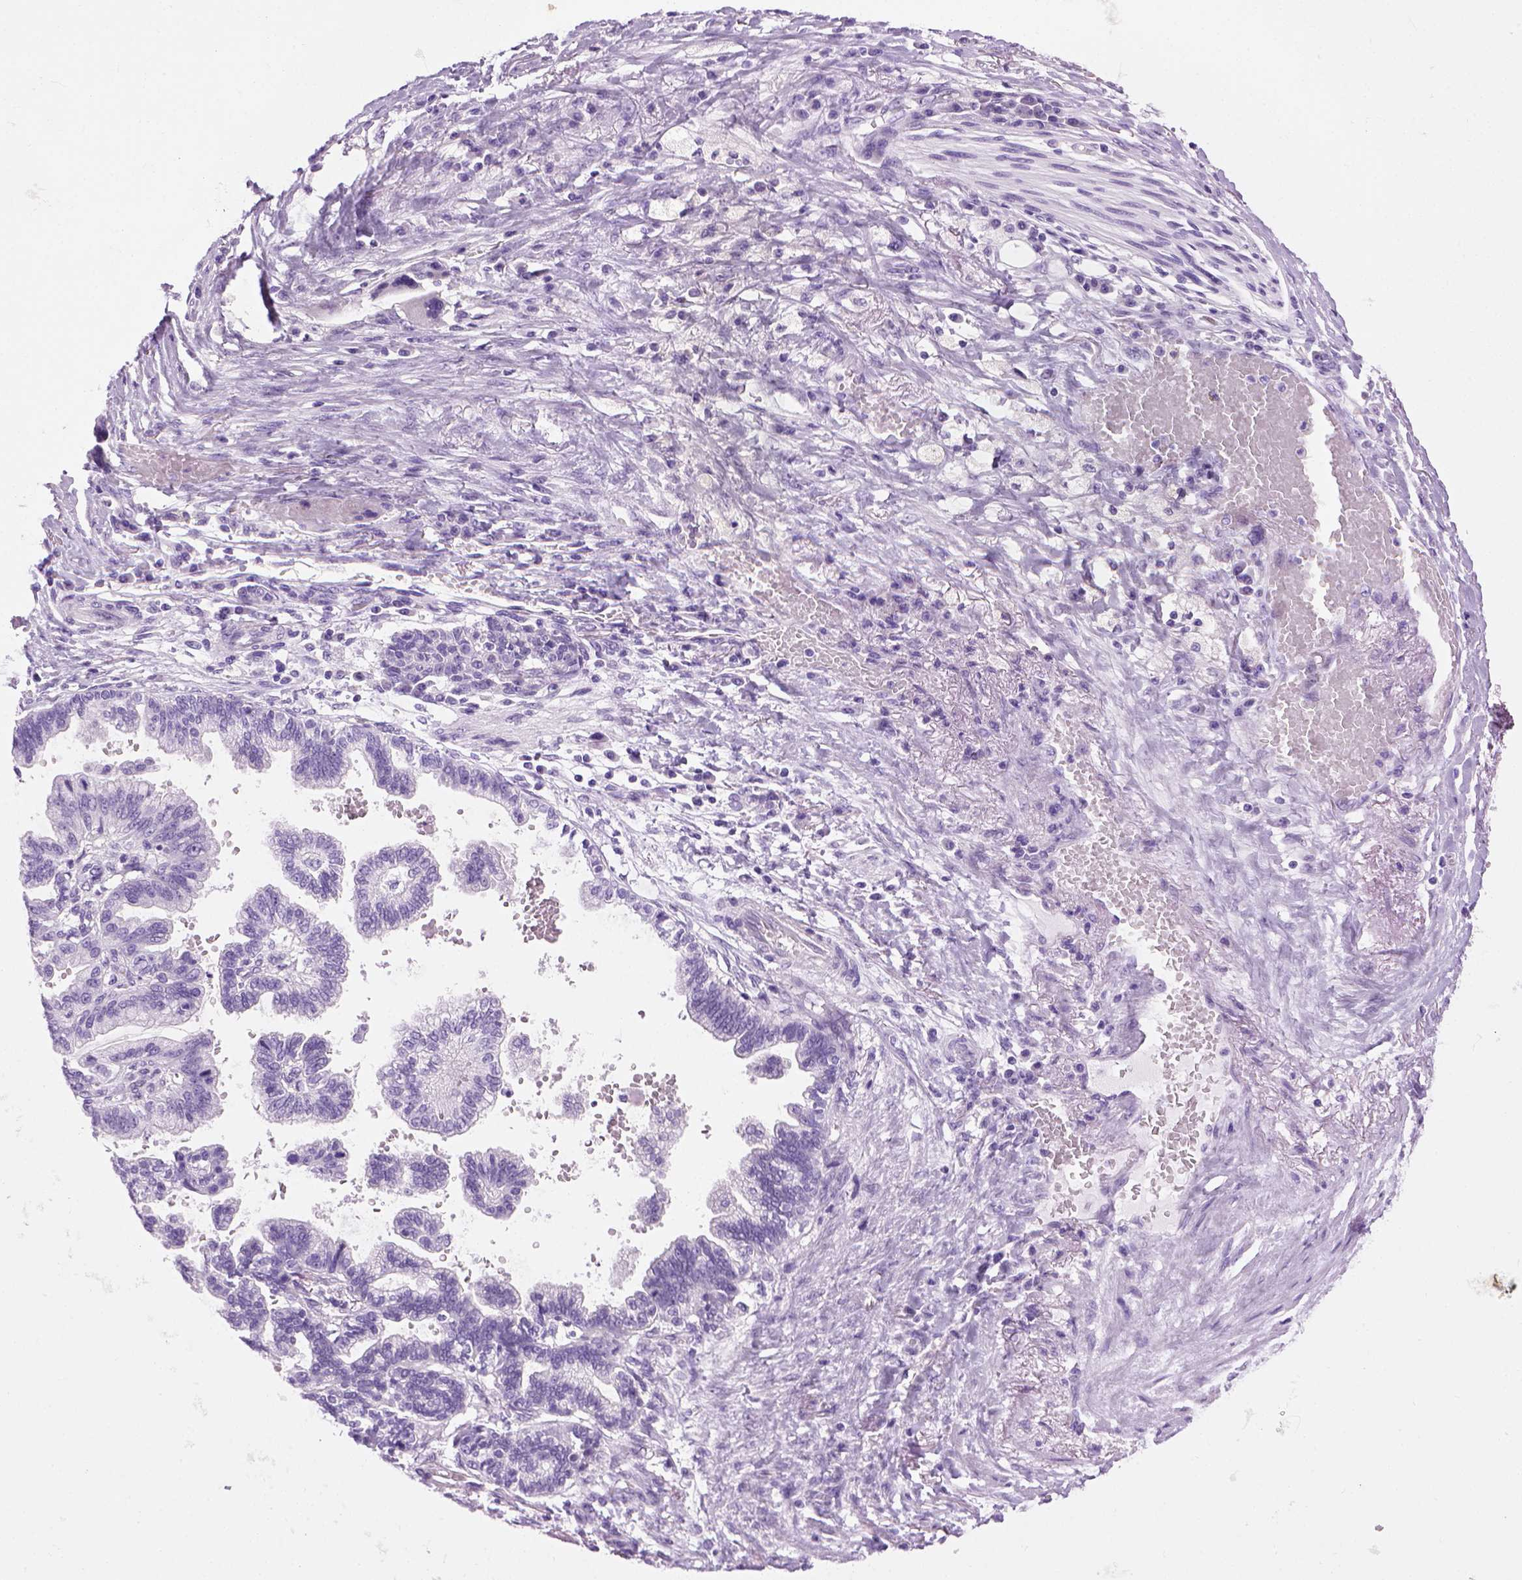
{"staining": {"intensity": "negative", "quantity": "none", "location": "none"}, "tissue": "stomach cancer", "cell_type": "Tumor cells", "image_type": "cancer", "snomed": [{"axis": "morphology", "description": "Adenocarcinoma, NOS"}, {"axis": "topography", "description": "Stomach"}], "caption": "A high-resolution micrograph shows IHC staining of adenocarcinoma (stomach), which demonstrates no significant staining in tumor cells. (DAB immunohistochemistry, high magnification).", "gene": "SGCG", "patient": {"sex": "male", "age": 83}}